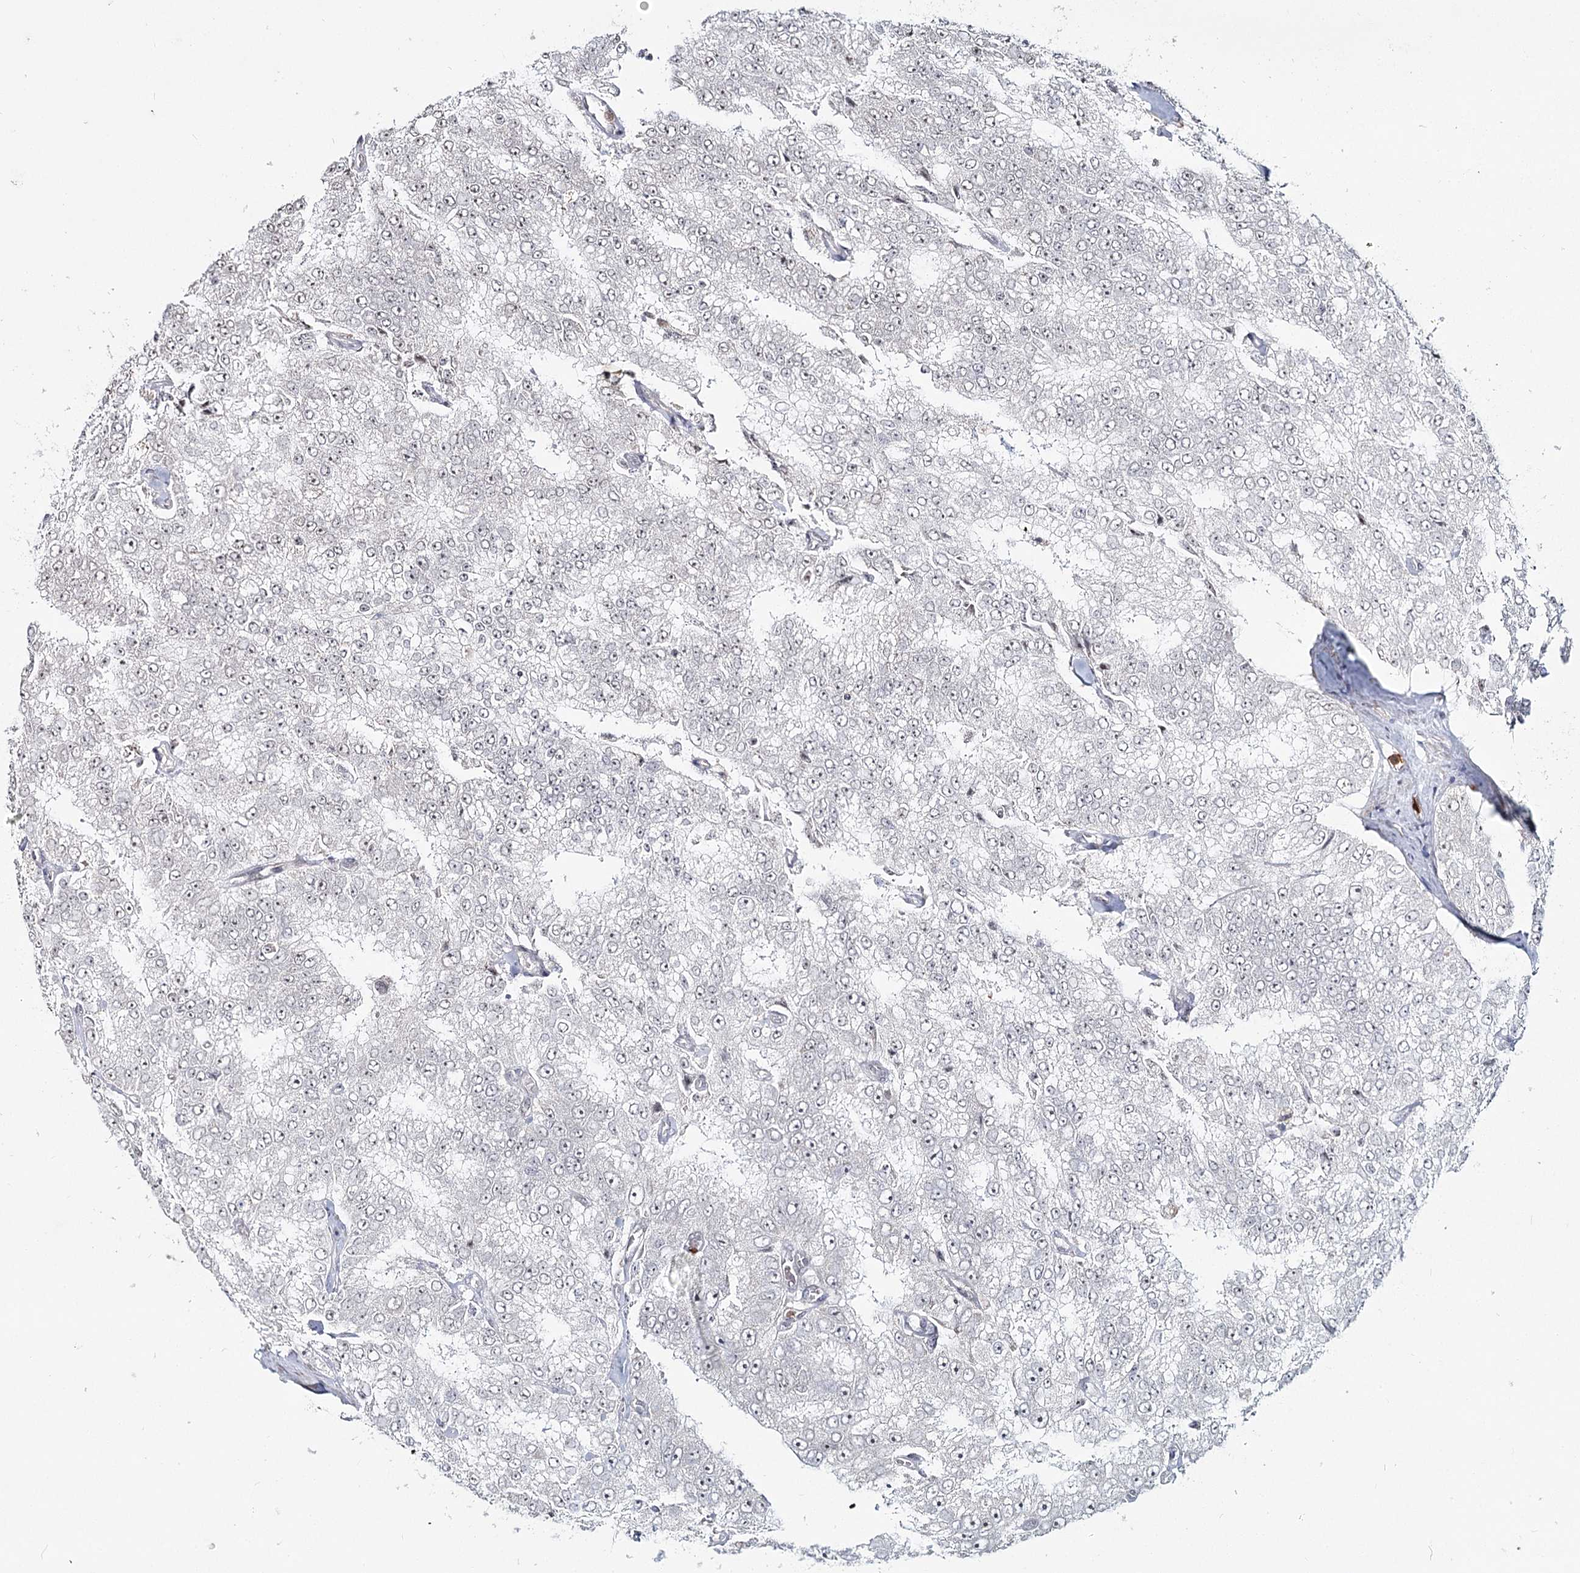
{"staining": {"intensity": "negative", "quantity": "none", "location": "none"}, "tissue": "prostate cancer", "cell_type": "Tumor cells", "image_type": "cancer", "snomed": [{"axis": "morphology", "description": "Adenocarcinoma, High grade"}, {"axis": "topography", "description": "Prostate"}], "caption": "Immunohistochemistry of human prostate adenocarcinoma (high-grade) demonstrates no expression in tumor cells.", "gene": "ATAD1", "patient": {"sex": "male", "age": 58}}